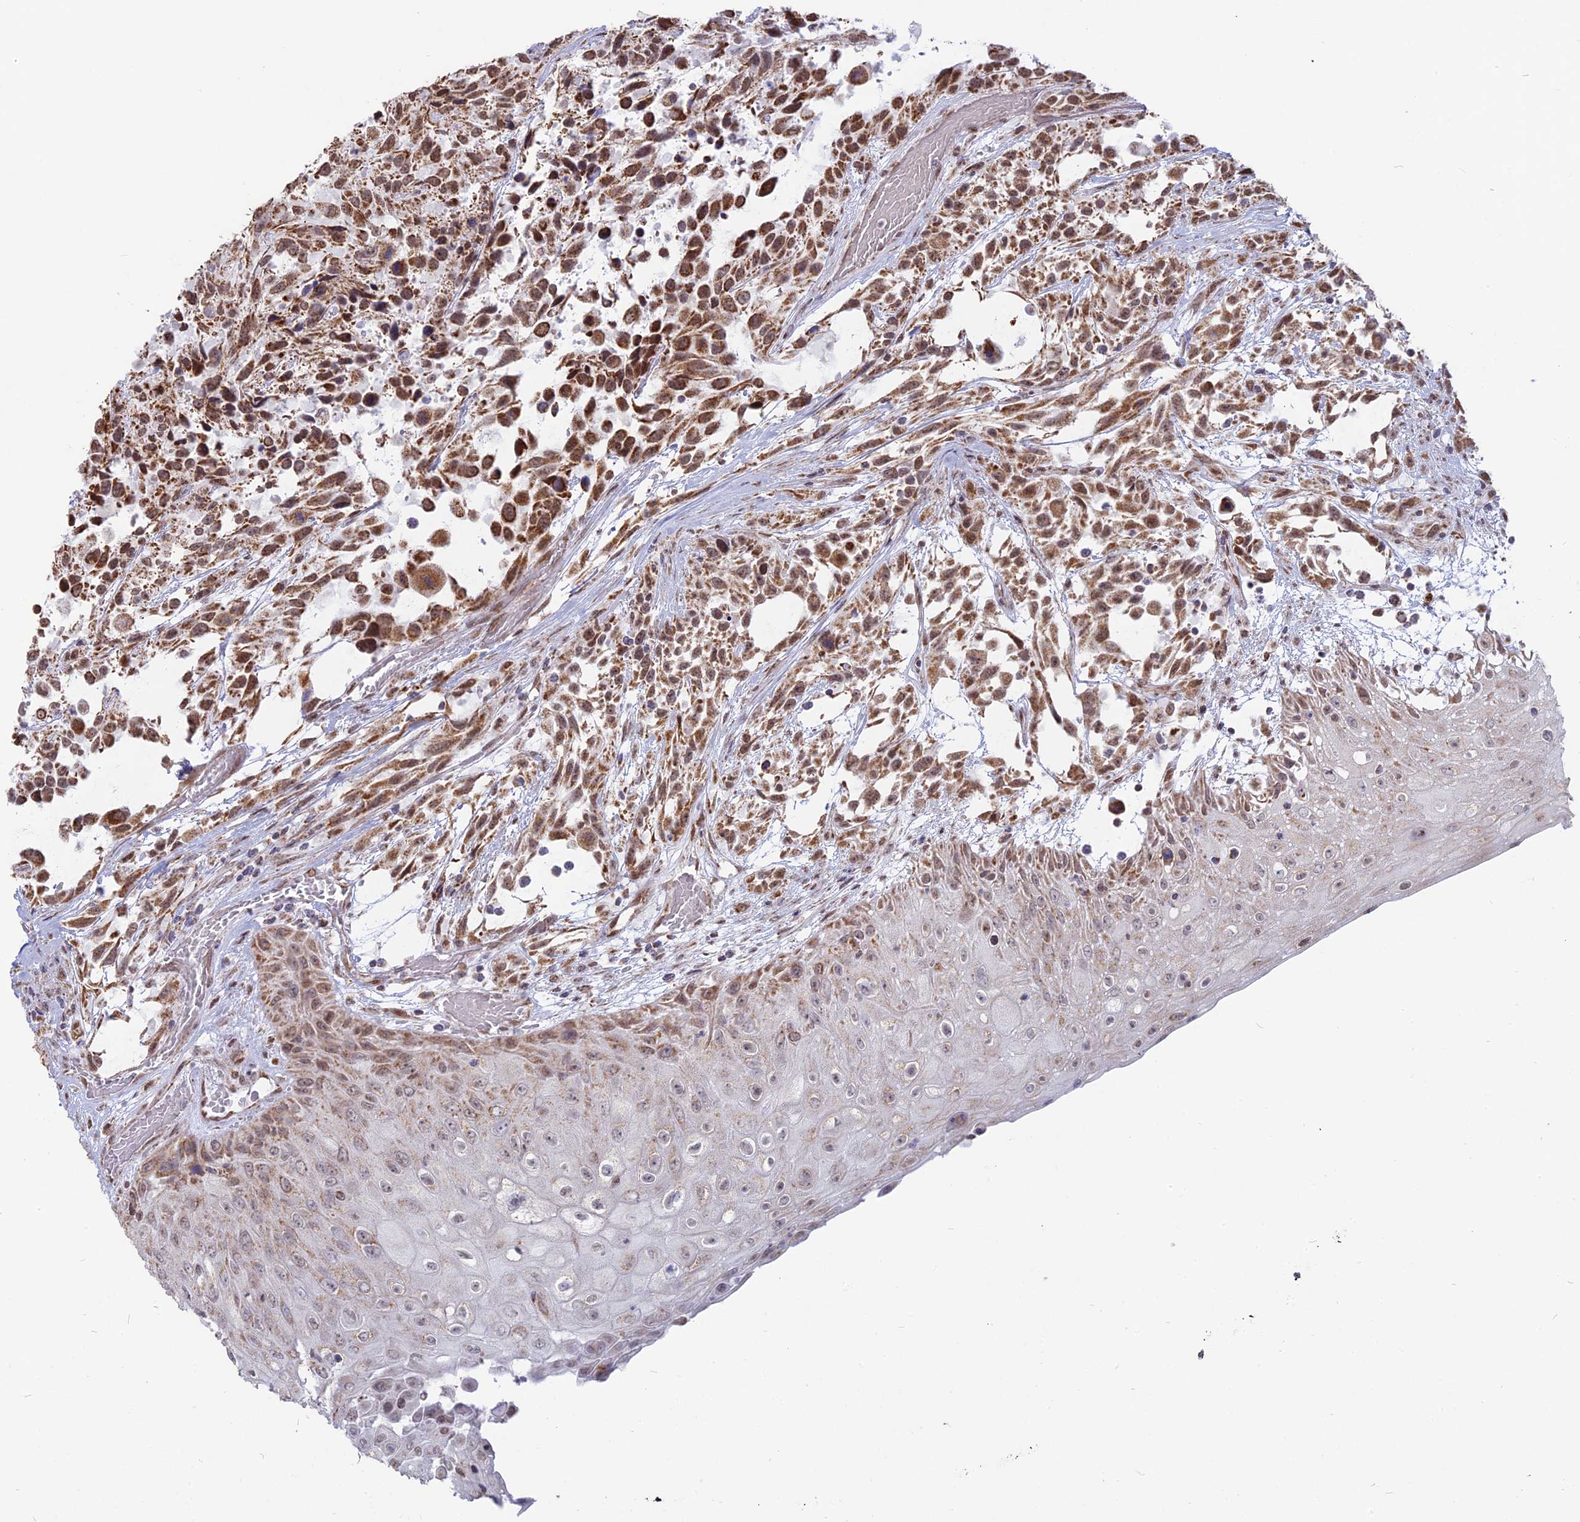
{"staining": {"intensity": "moderate", "quantity": ">75%", "location": "cytoplasmic/membranous"}, "tissue": "urothelial cancer", "cell_type": "Tumor cells", "image_type": "cancer", "snomed": [{"axis": "morphology", "description": "Urothelial carcinoma, High grade"}, {"axis": "topography", "description": "Urinary bladder"}], "caption": "Immunohistochemistry (IHC) of human urothelial carcinoma (high-grade) exhibits medium levels of moderate cytoplasmic/membranous expression in about >75% of tumor cells. The staining was performed using DAB (3,3'-diaminobenzidine) to visualize the protein expression in brown, while the nuclei were stained in blue with hematoxylin (Magnification: 20x).", "gene": "ARHGAP40", "patient": {"sex": "female", "age": 70}}